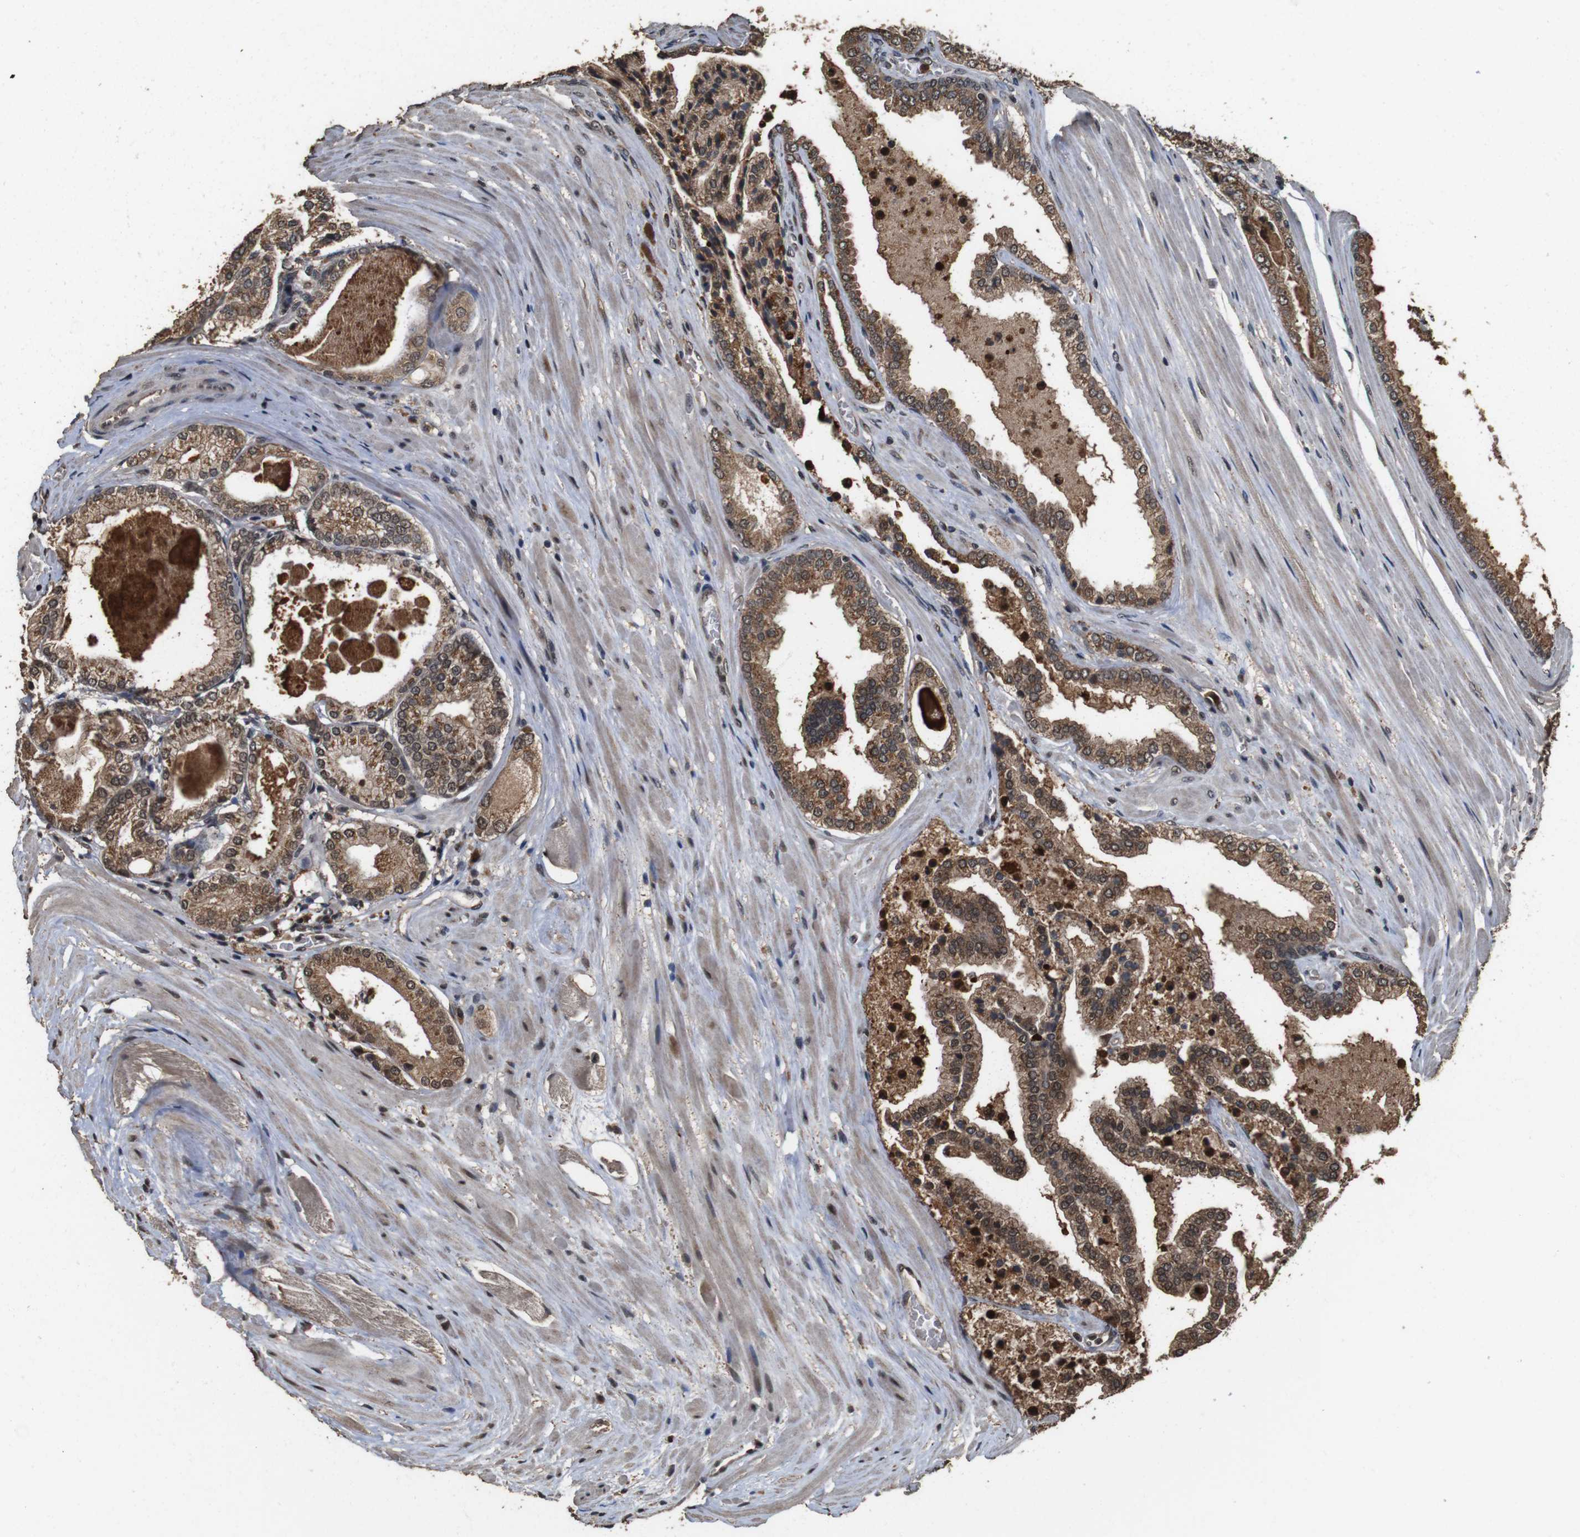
{"staining": {"intensity": "moderate", "quantity": ">75%", "location": "cytoplasmic/membranous"}, "tissue": "prostate cancer", "cell_type": "Tumor cells", "image_type": "cancer", "snomed": [{"axis": "morphology", "description": "Adenocarcinoma, High grade"}, {"axis": "topography", "description": "Prostate"}], "caption": "An immunohistochemistry image of neoplastic tissue is shown. Protein staining in brown labels moderate cytoplasmic/membranous positivity in prostate cancer (adenocarcinoma (high-grade)) within tumor cells.", "gene": "RRAS2", "patient": {"sex": "male", "age": 59}}